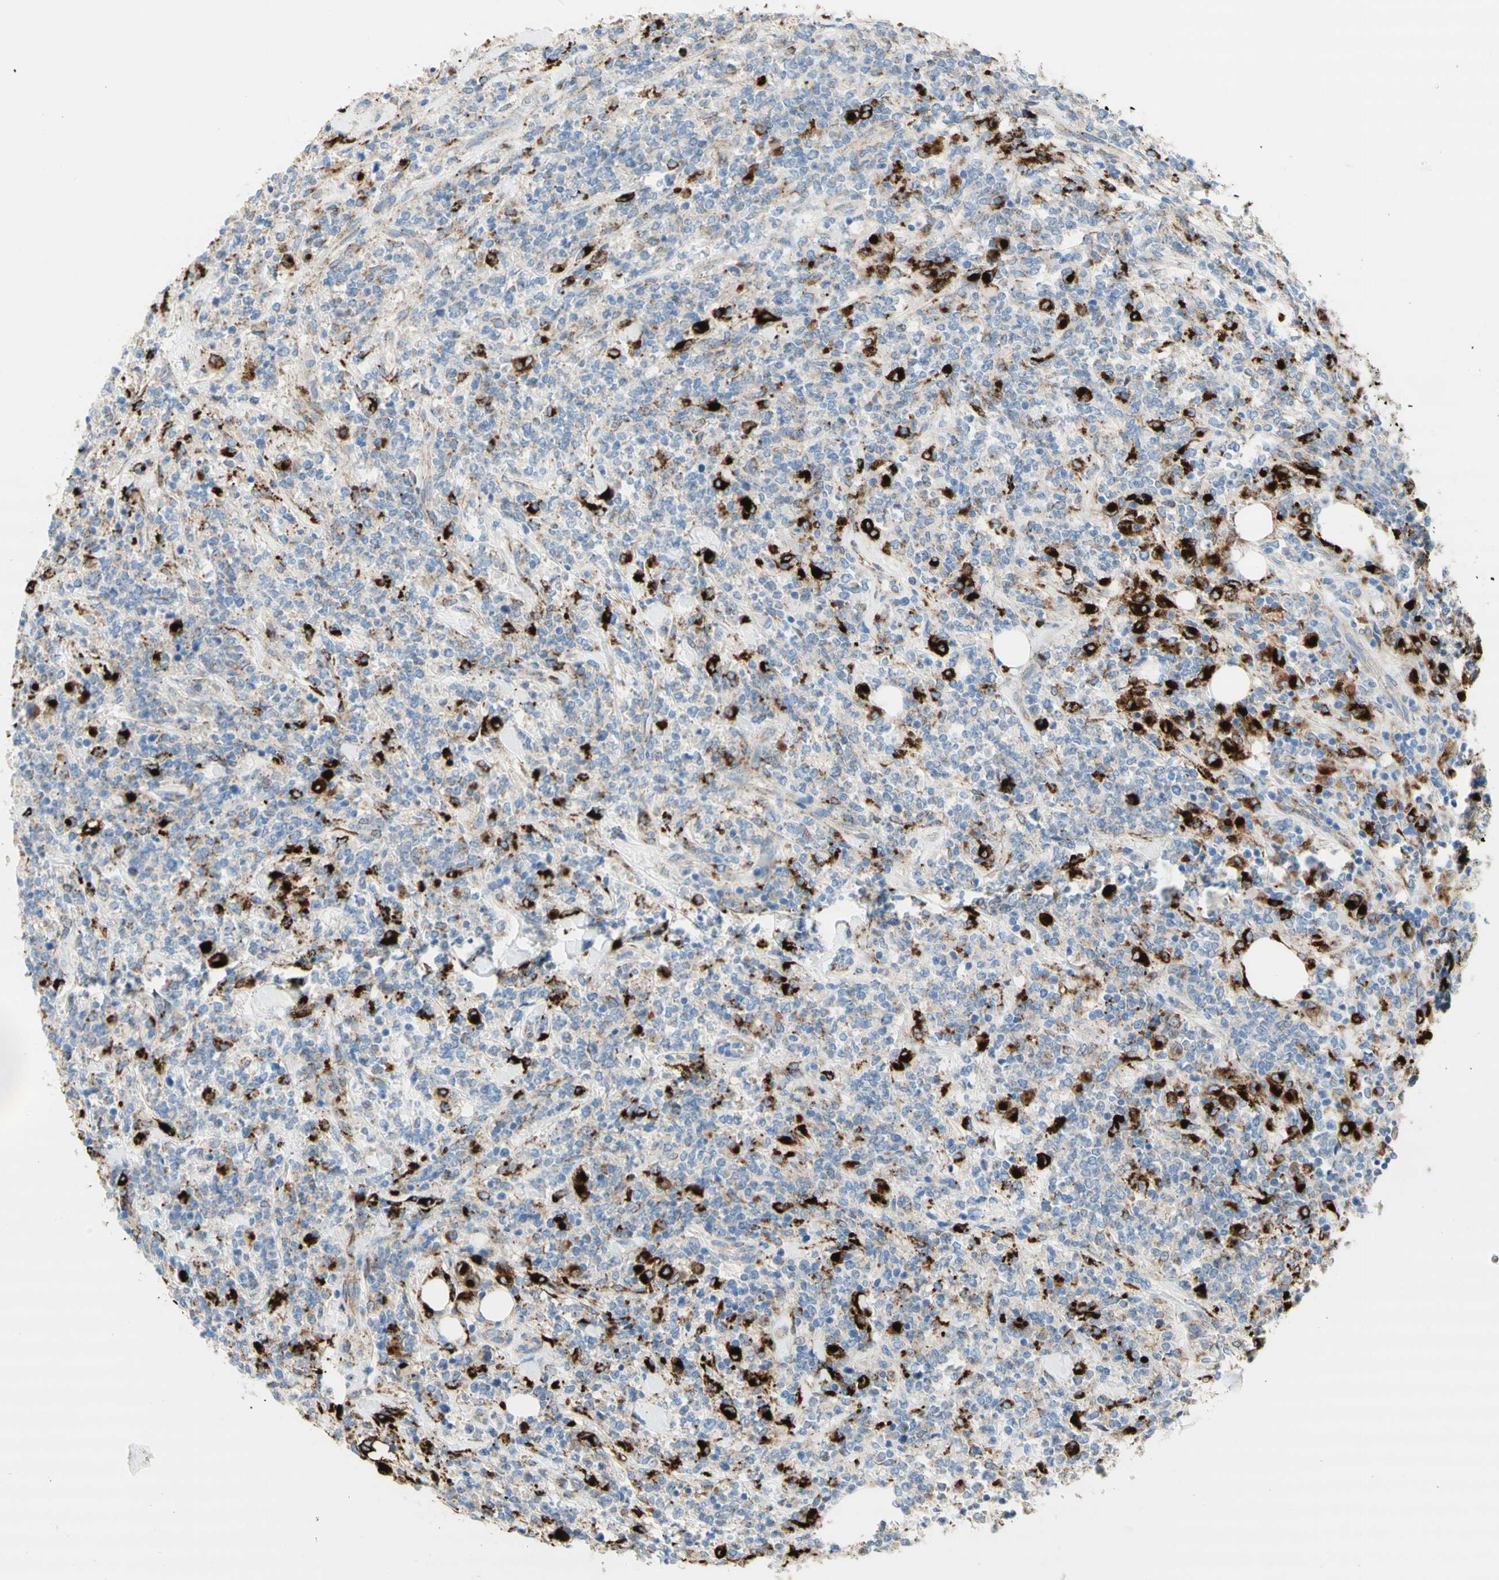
{"staining": {"intensity": "negative", "quantity": "none", "location": "none"}, "tissue": "lymphoma", "cell_type": "Tumor cells", "image_type": "cancer", "snomed": [{"axis": "morphology", "description": "Malignant lymphoma, non-Hodgkin's type, High grade"}, {"axis": "topography", "description": "Soft tissue"}], "caption": "Human lymphoma stained for a protein using immunohistochemistry shows no expression in tumor cells.", "gene": "URB2", "patient": {"sex": "male", "age": 18}}